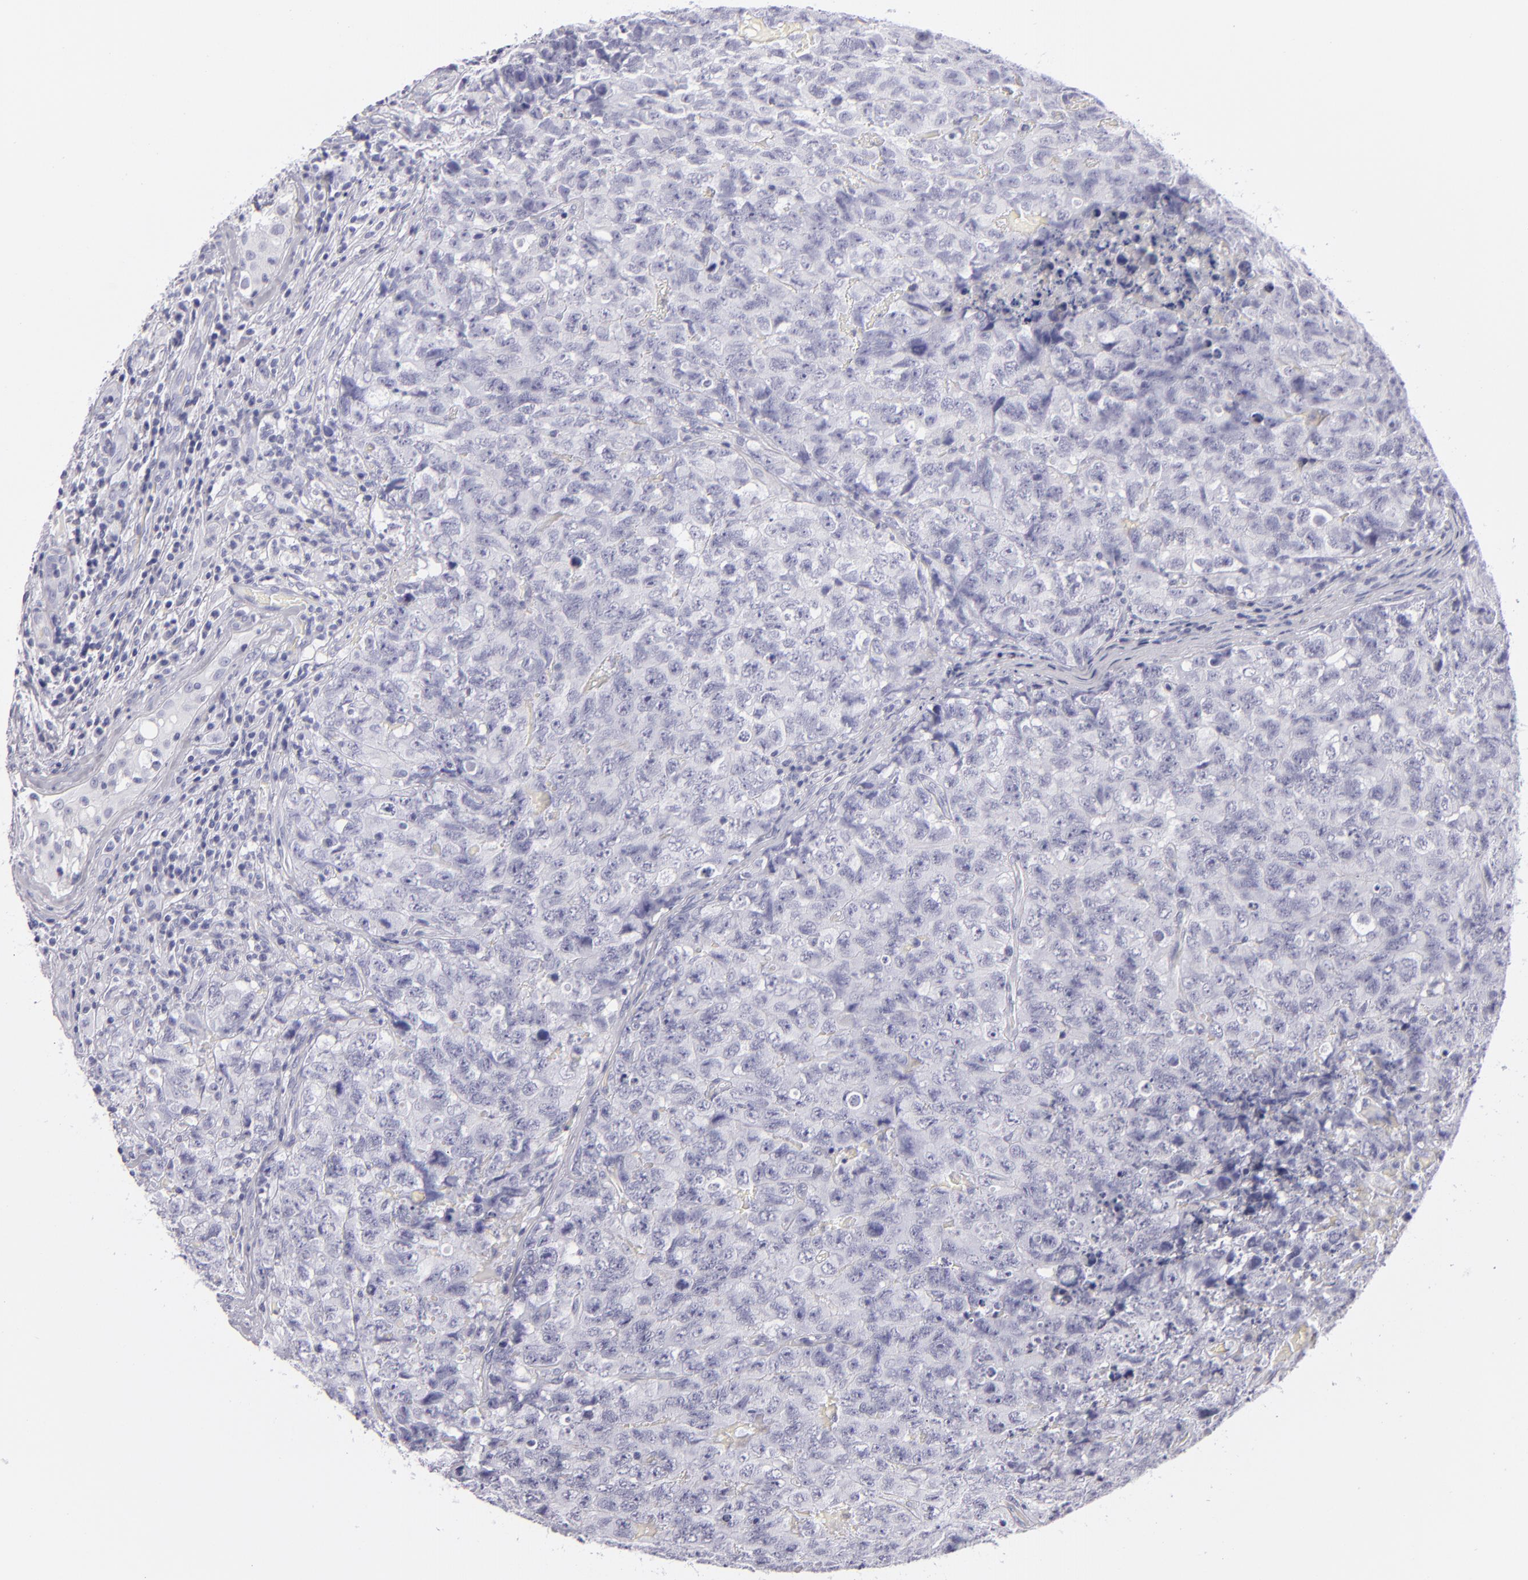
{"staining": {"intensity": "negative", "quantity": "none", "location": "none"}, "tissue": "testis cancer", "cell_type": "Tumor cells", "image_type": "cancer", "snomed": [{"axis": "morphology", "description": "Carcinoma, Embryonal, NOS"}, {"axis": "topography", "description": "Testis"}], "caption": "Immunohistochemistry of testis cancer shows no staining in tumor cells.", "gene": "VIL1", "patient": {"sex": "male", "age": 31}}